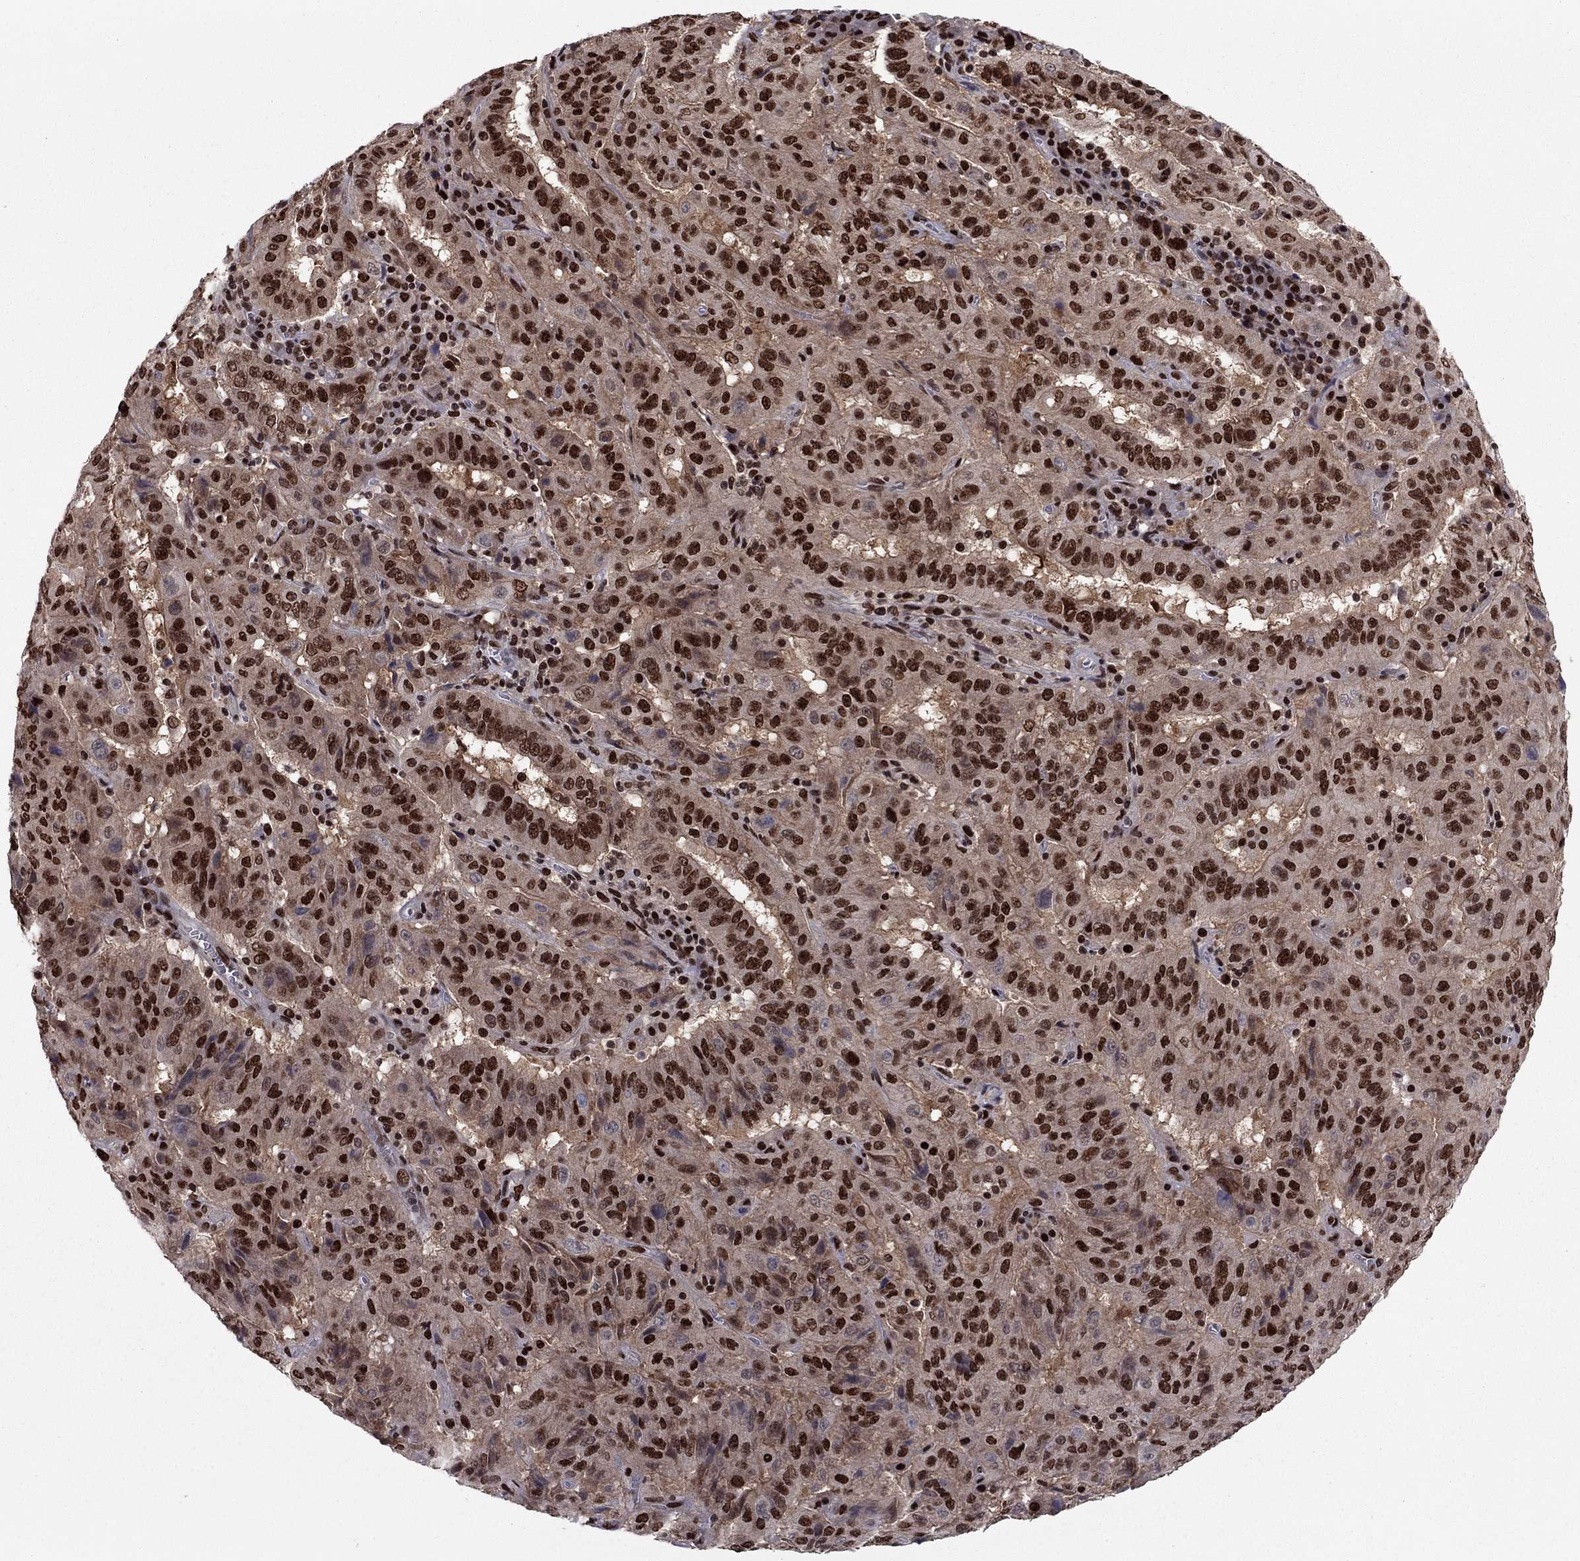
{"staining": {"intensity": "strong", "quantity": "25%-75%", "location": "nuclear"}, "tissue": "pancreatic cancer", "cell_type": "Tumor cells", "image_type": "cancer", "snomed": [{"axis": "morphology", "description": "Adenocarcinoma, NOS"}, {"axis": "topography", "description": "Pancreas"}], "caption": "Immunohistochemical staining of human pancreatic cancer demonstrates high levels of strong nuclear protein positivity in about 25%-75% of tumor cells.", "gene": "USP54", "patient": {"sex": "male", "age": 63}}